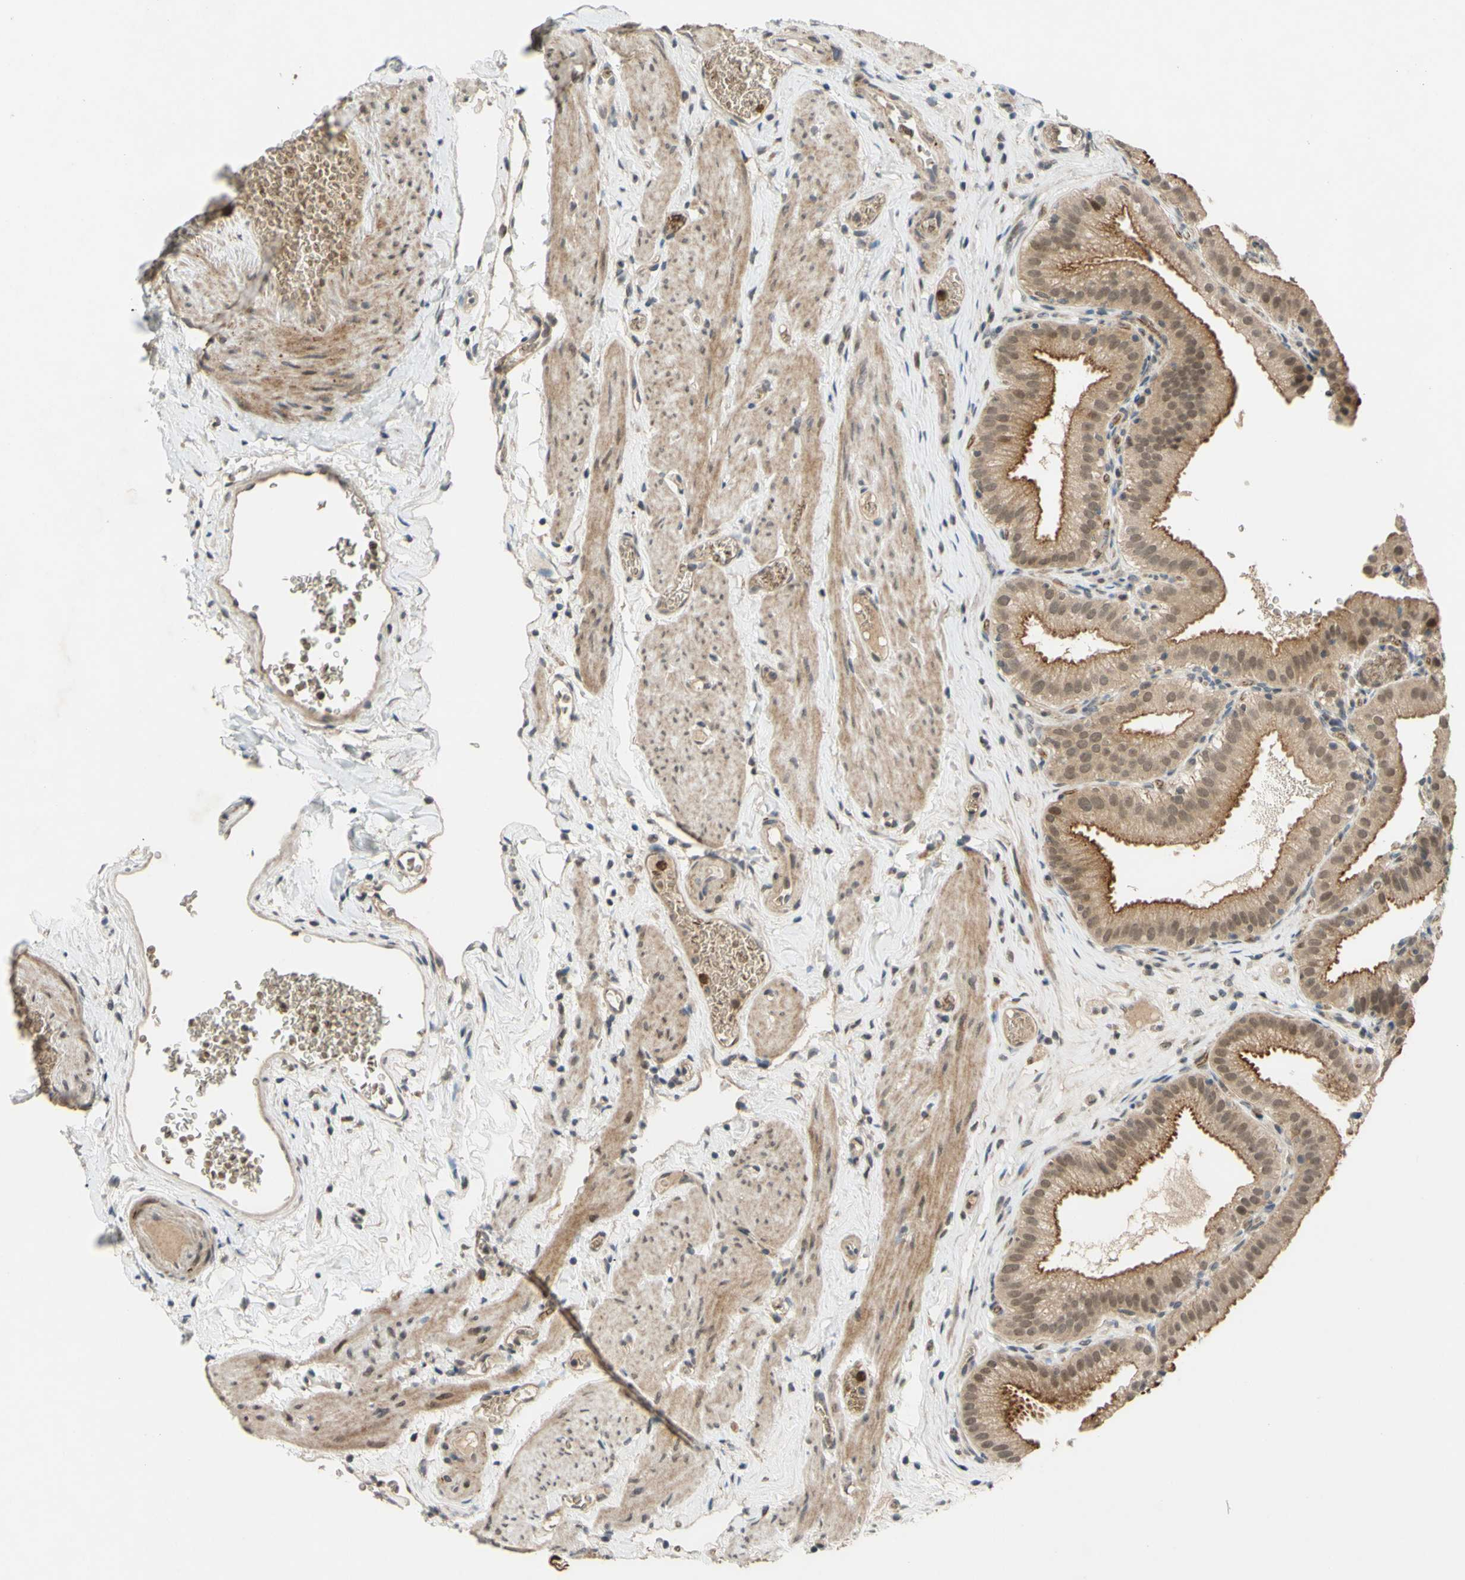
{"staining": {"intensity": "moderate", "quantity": ">75%", "location": "cytoplasmic/membranous"}, "tissue": "gallbladder", "cell_type": "Glandular cells", "image_type": "normal", "snomed": [{"axis": "morphology", "description": "Normal tissue, NOS"}, {"axis": "topography", "description": "Gallbladder"}], "caption": "High-power microscopy captured an immunohistochemistry histopathology image of normal gallbladder, revealing moderate cytoplasmic/membranous expression in approximately >75% of glandular cells. Immunohistochemistry stains the protein in brown and the nuclei are stained blue.", "gene": "ALK", "patient": {"sex": "male", "age": 54}}